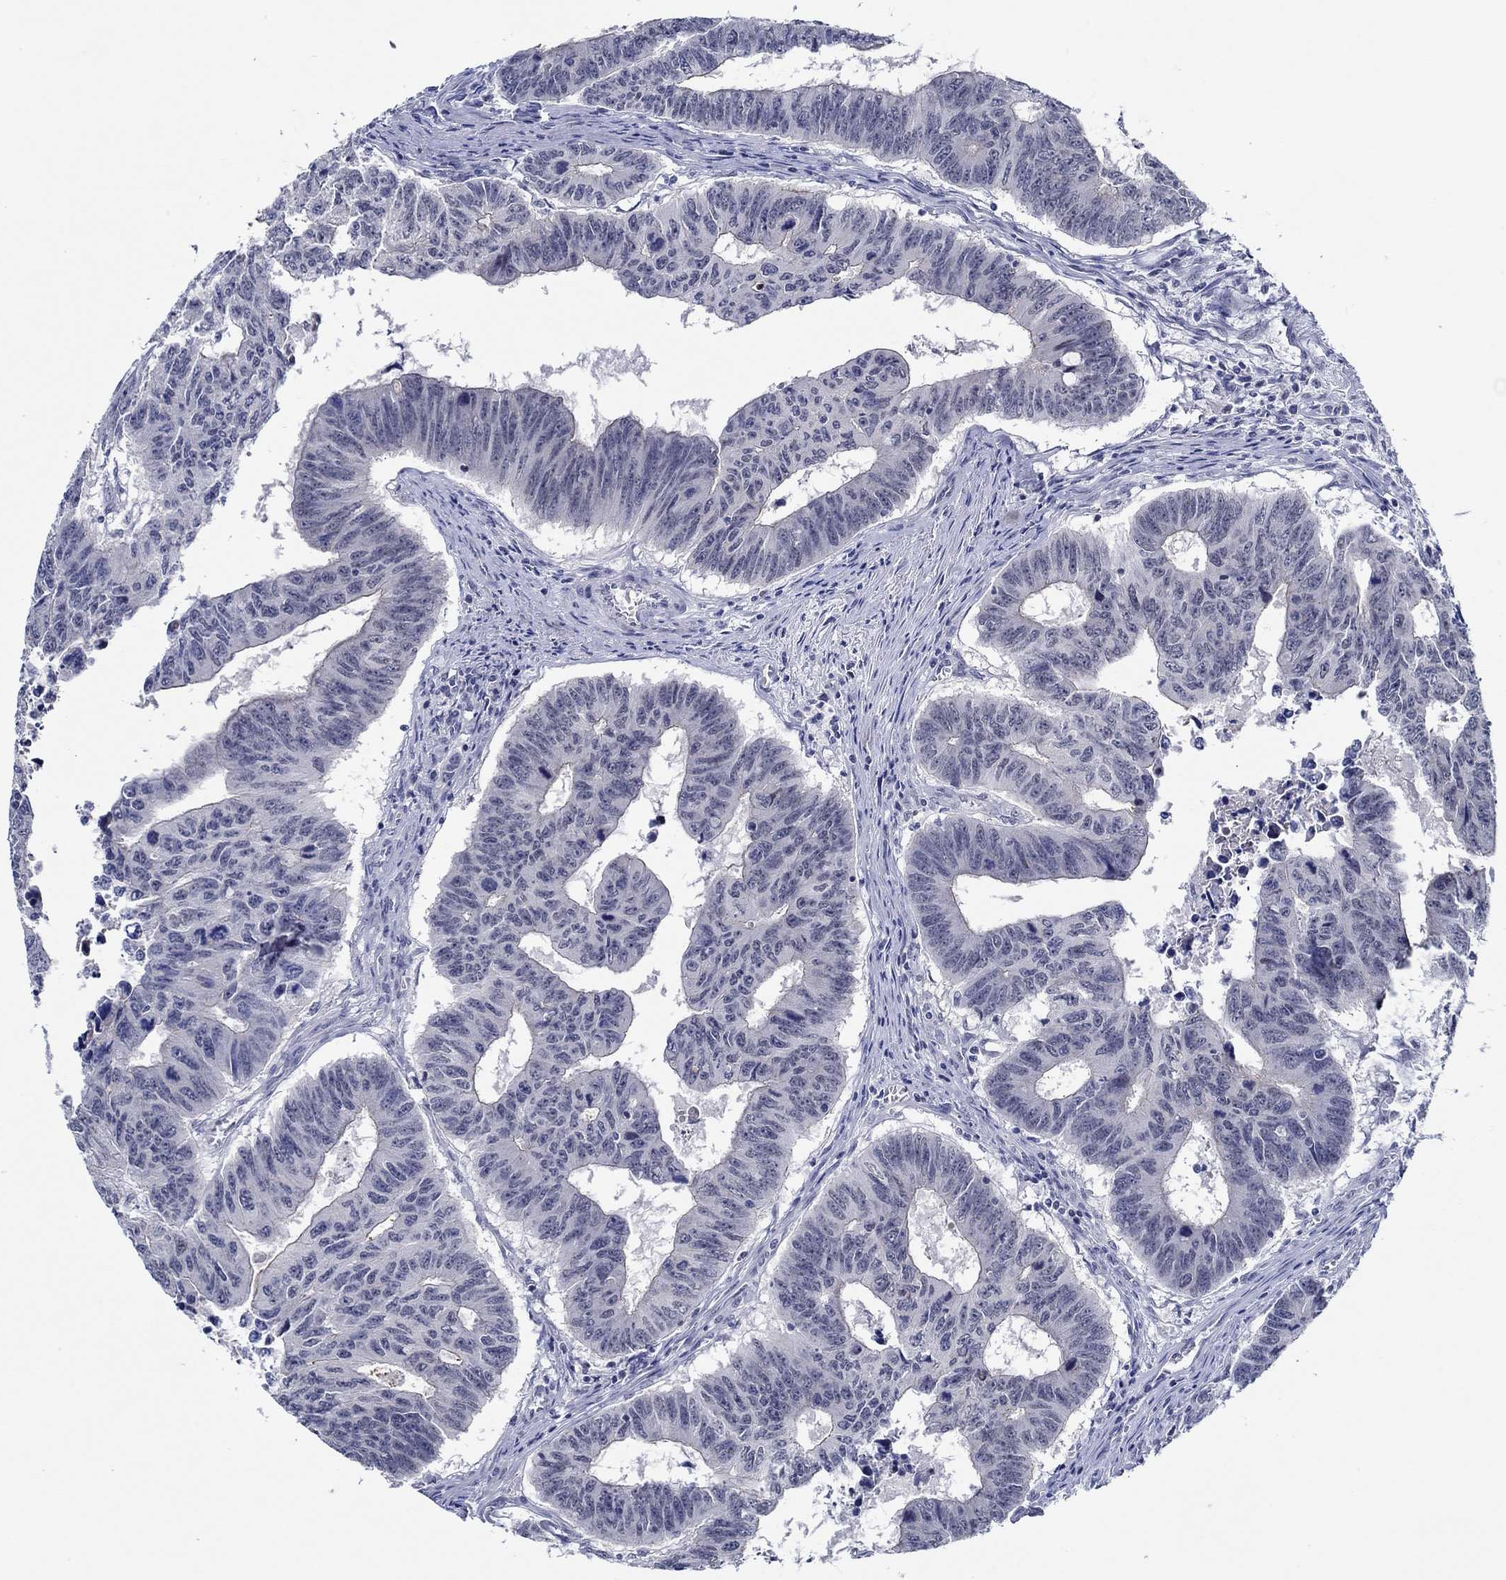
{"staining": {"intensity": "negative", "quantity": "none", "location": "none"}, "tissue": "colorectal cancer", "cell_type": "Tumor cells", "image_type": "cancer", "snomed": [{"axis": "morphology", "description": "Adenocarcinoma, NOS"}, {"axis": "topography", "description": "Appendix"}, {"axis": "topography", "description": "Colon"}, {"axis": "topography", "description": "Cecum"}, {"axis": "topography", "description": "Colon asc"}], "caption": "DAB immunohistochemical staining of human colorectal cancer (adenocarcinoma) shows no significant expression in tumor cells.", "gene": "SLC34A1", "patient": {"sex": "female", "age": 85}}